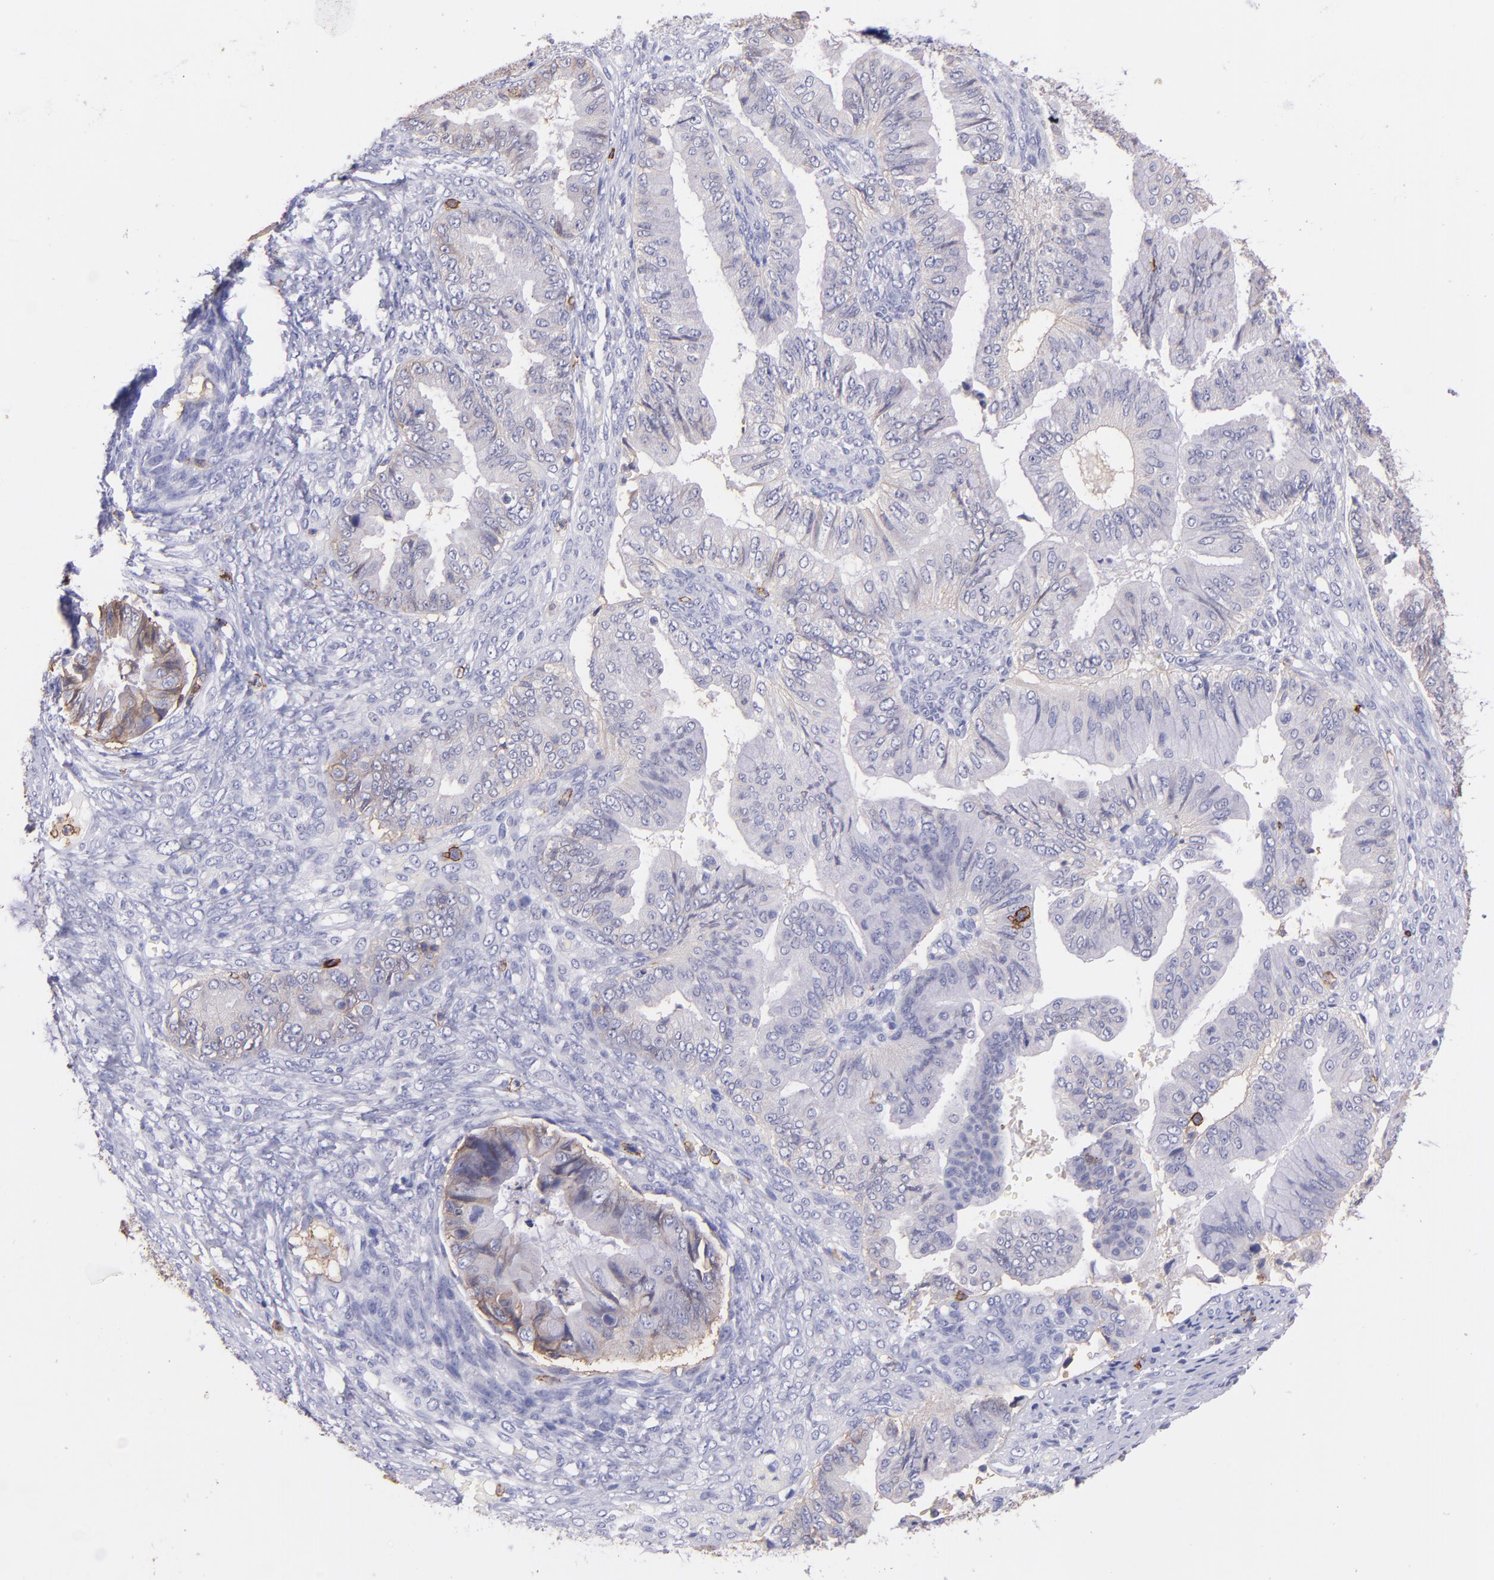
{"staining": {"intensity": "weak", "quantity": "<25%", "location": "cytoplasmic/membranous"}, "tissue": "ovarian cancer", "cell_type": "Tumor cells", "image_type": "cancer", "snomed": [{"axis": "morphology", "description": "Cystadenocarcinoma, mucinous, NOS"}, {"axis": "topography", "description": "Ovary"}], "caption": "DAB (3,3'-diaminobenzidine) immunohistochemical staining of ovarian cancer (mucinous cystadenocarcinoma) exhibits no significant expression in tumor cells.", "gene": "SPN", "patient": {"sex": "female", "age": 36}}